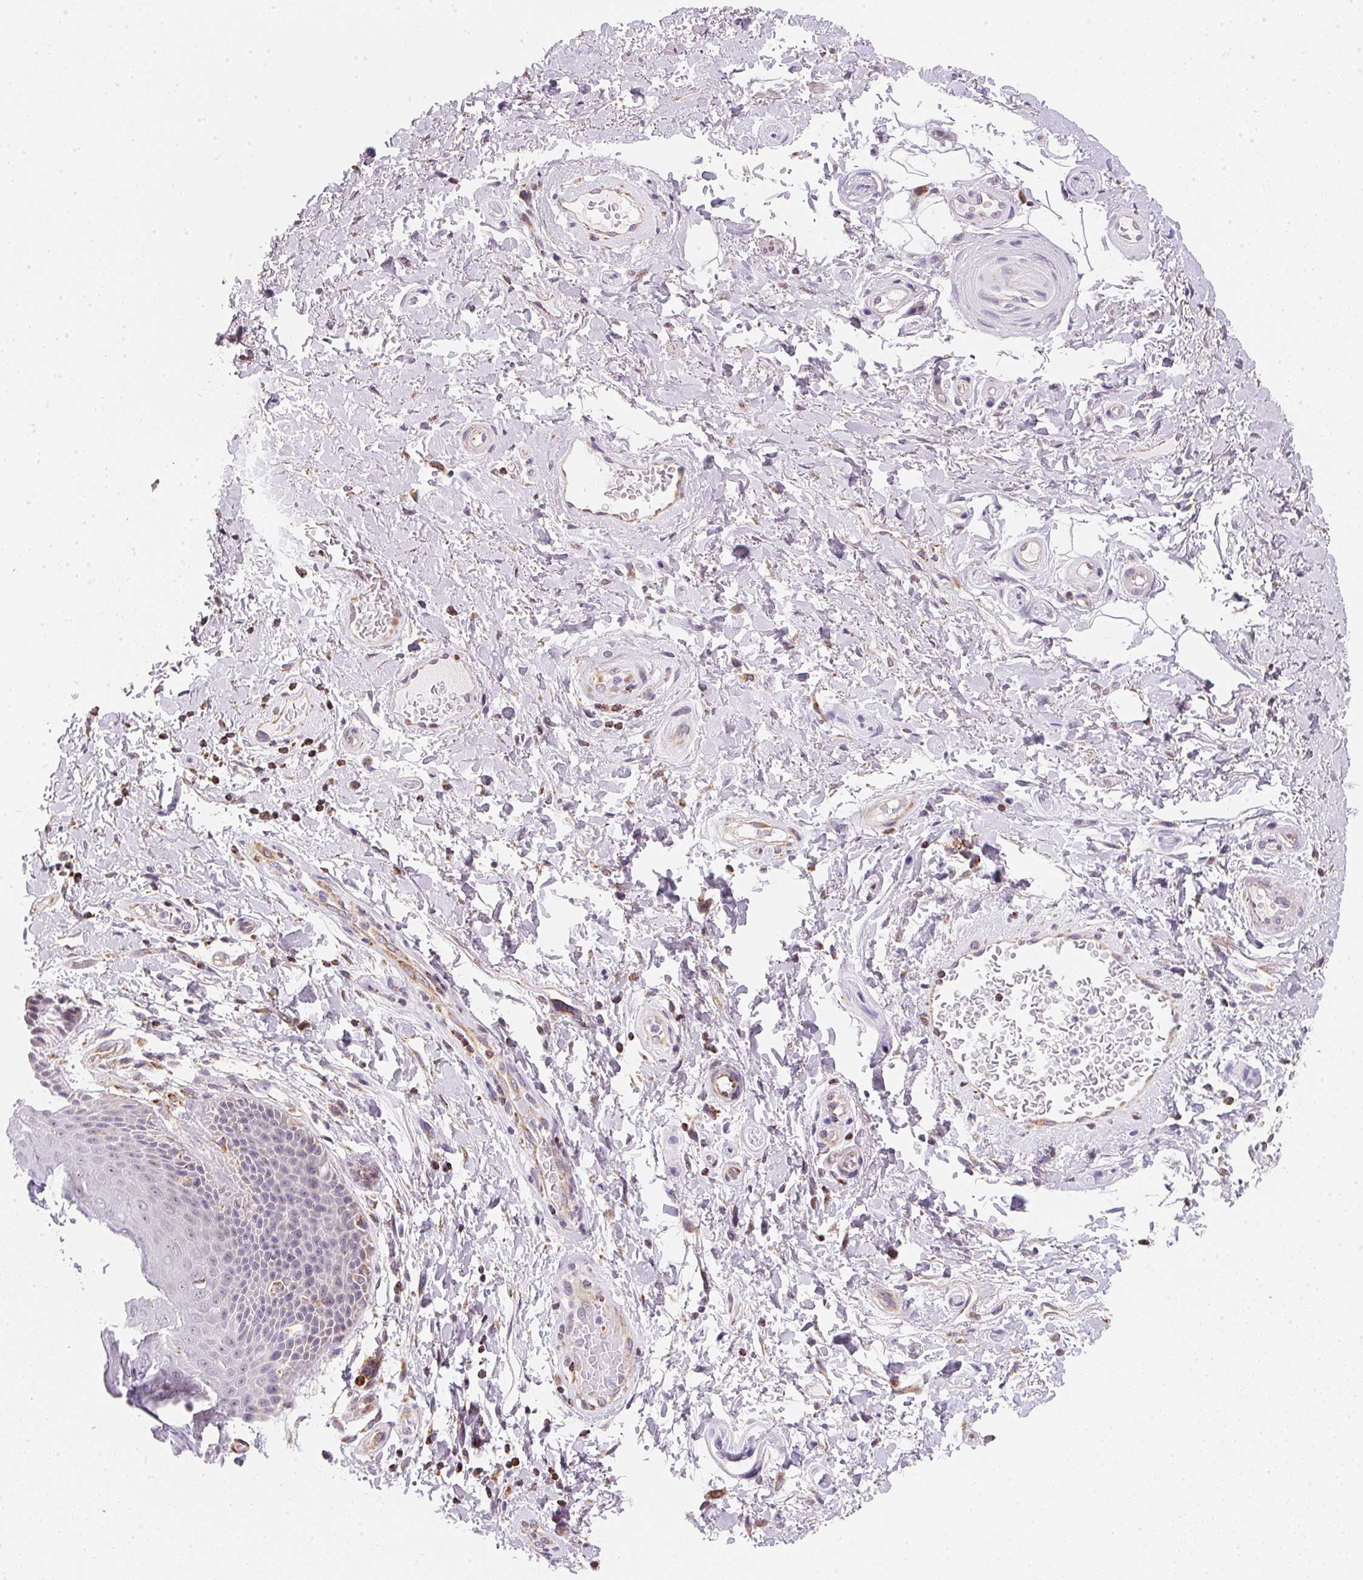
{"staining": {"intensity": "negative", "quantity": "none", "location": "none"}, "tissue": "skin", "cell_type": "Epidermal cells", "image_type": "normal", "snomed": [{"axis": "morphology", "description": "Normal tissue, NOS"}, {"axis": "topography", "description": "Anal"}, {"axis": "topography", "description": "Peripheral nerve tissue"}], "caption": "Immunohistochemistry image of normal skin: skin stained with DAB (3,3'-diaminobenzidine) displays no significant protein expression in epidermal cells.", "gene": "GIPC2", "patient": {"sex": "male", "age": 51}}